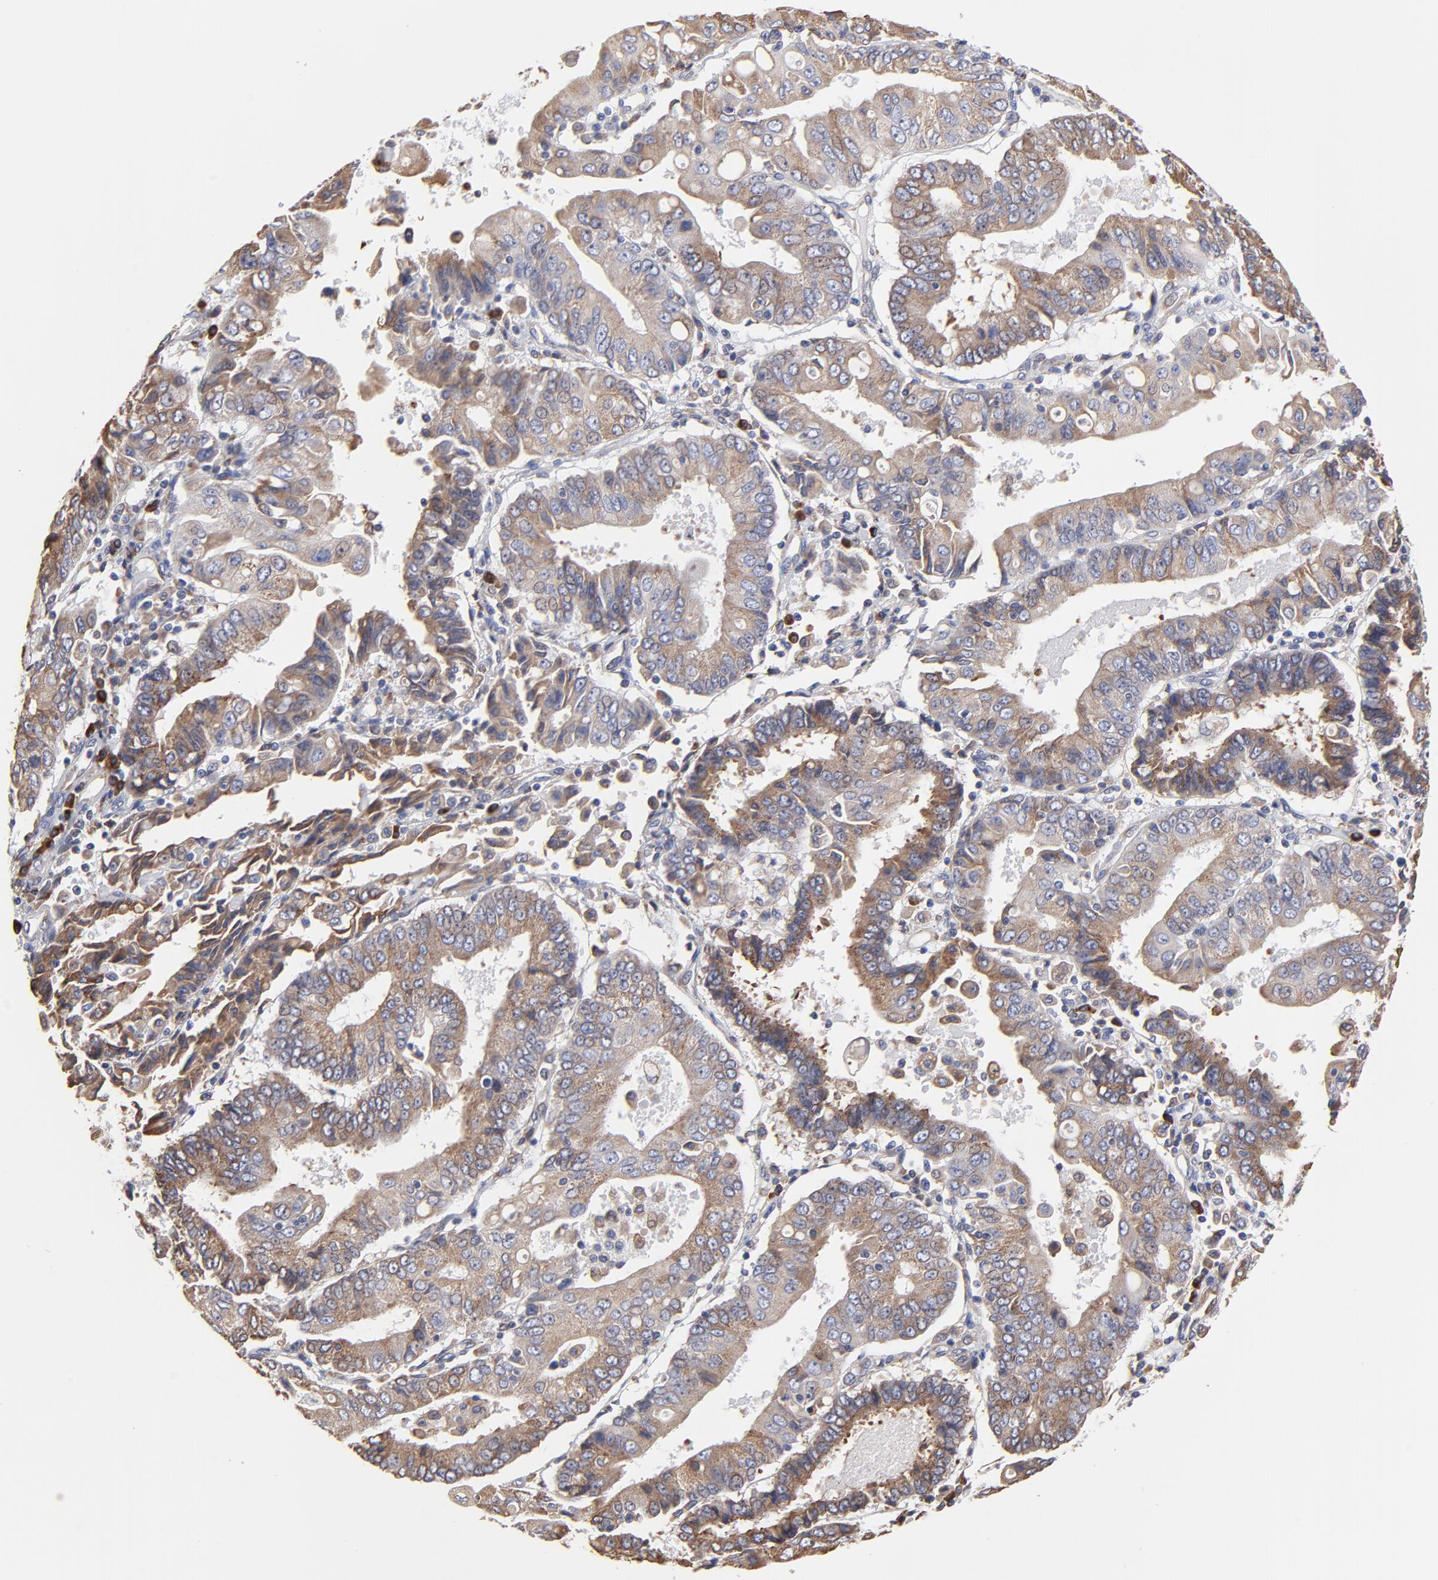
{"staining": {"intensity": "weak", "quantity": ">75%", "location": "cytoplasmic/membranous"}, "tissue": "endometrial cancer", "cell_type": "Tumor cells", "image_type": "cancer", "snomed": [{"axis": "morphology", "description": "Adenocarcinoma, NOS"}, {"axis": "topography", "description": "Endometrium"}], "caption": "Adenocarcinoma (endometrial) tissue shows weak cytoplasmic/membranous positivity in approximately >75% of tumor cells, visualized by immunohistochemistry.", "gene": "LMAN1", "patient": {"sex": "female", "age": 75}}